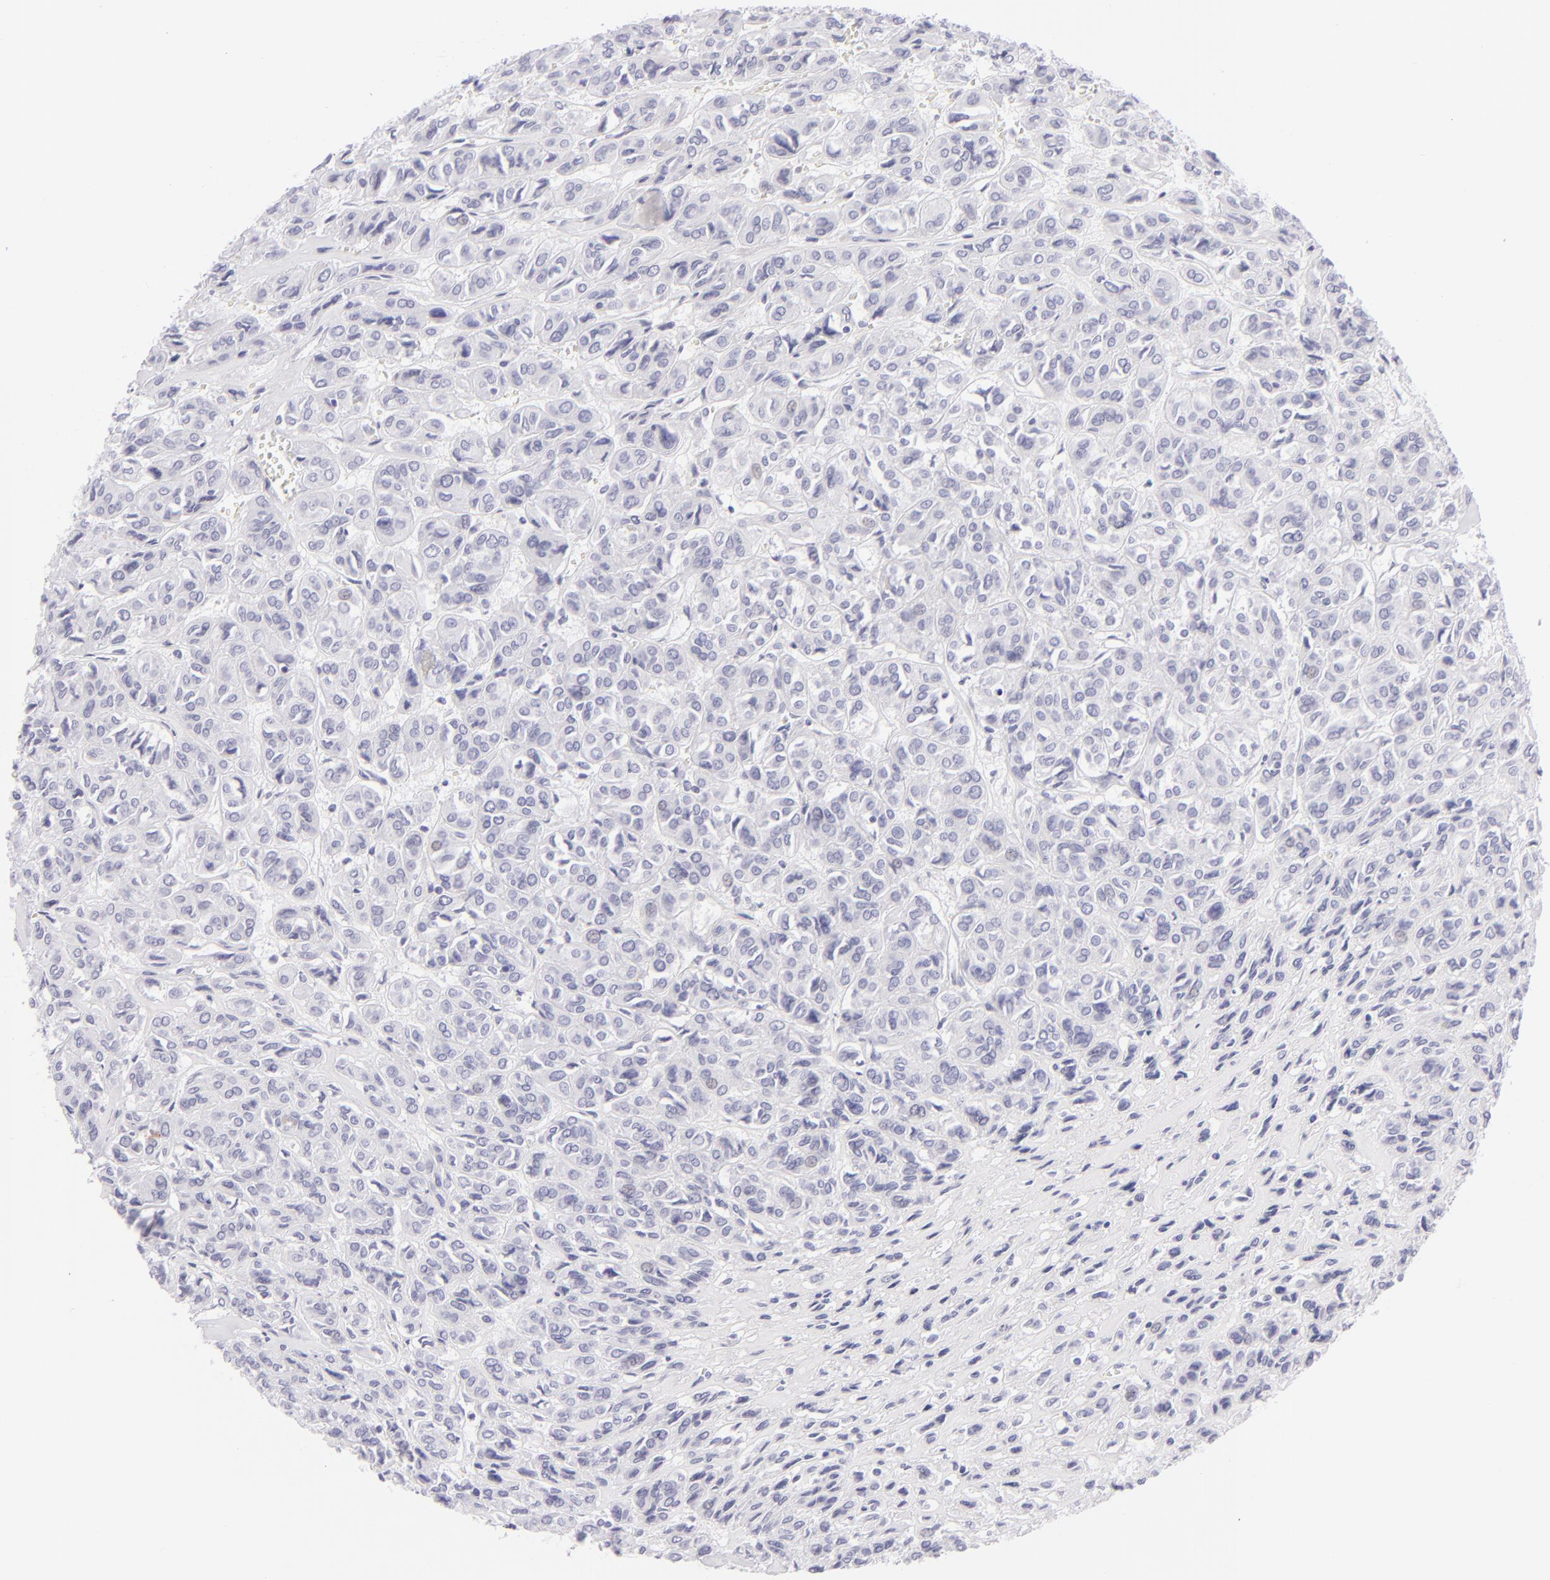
{"staining": {"intensity": "negative", "quantity": "none", "location": "none"}, "tissue": "thyroid cancer", "cell_type": "Tumor cells", "image_type": "cancer", "snomed": [{"axis": "morphology", "description": "Follicular adenoma carcinoma, NOS"}, {"axis": "topography", "description": "Thyroid gland"}], "caption": "DAB (3,3'-diaminobenzidine) immunohistochemical staining of thyroid follicular adenoma carcinoma displays no significant positivity in tumor cells.", "gene": "FCER2", "patient": {"sex": "female", "age": 71}}